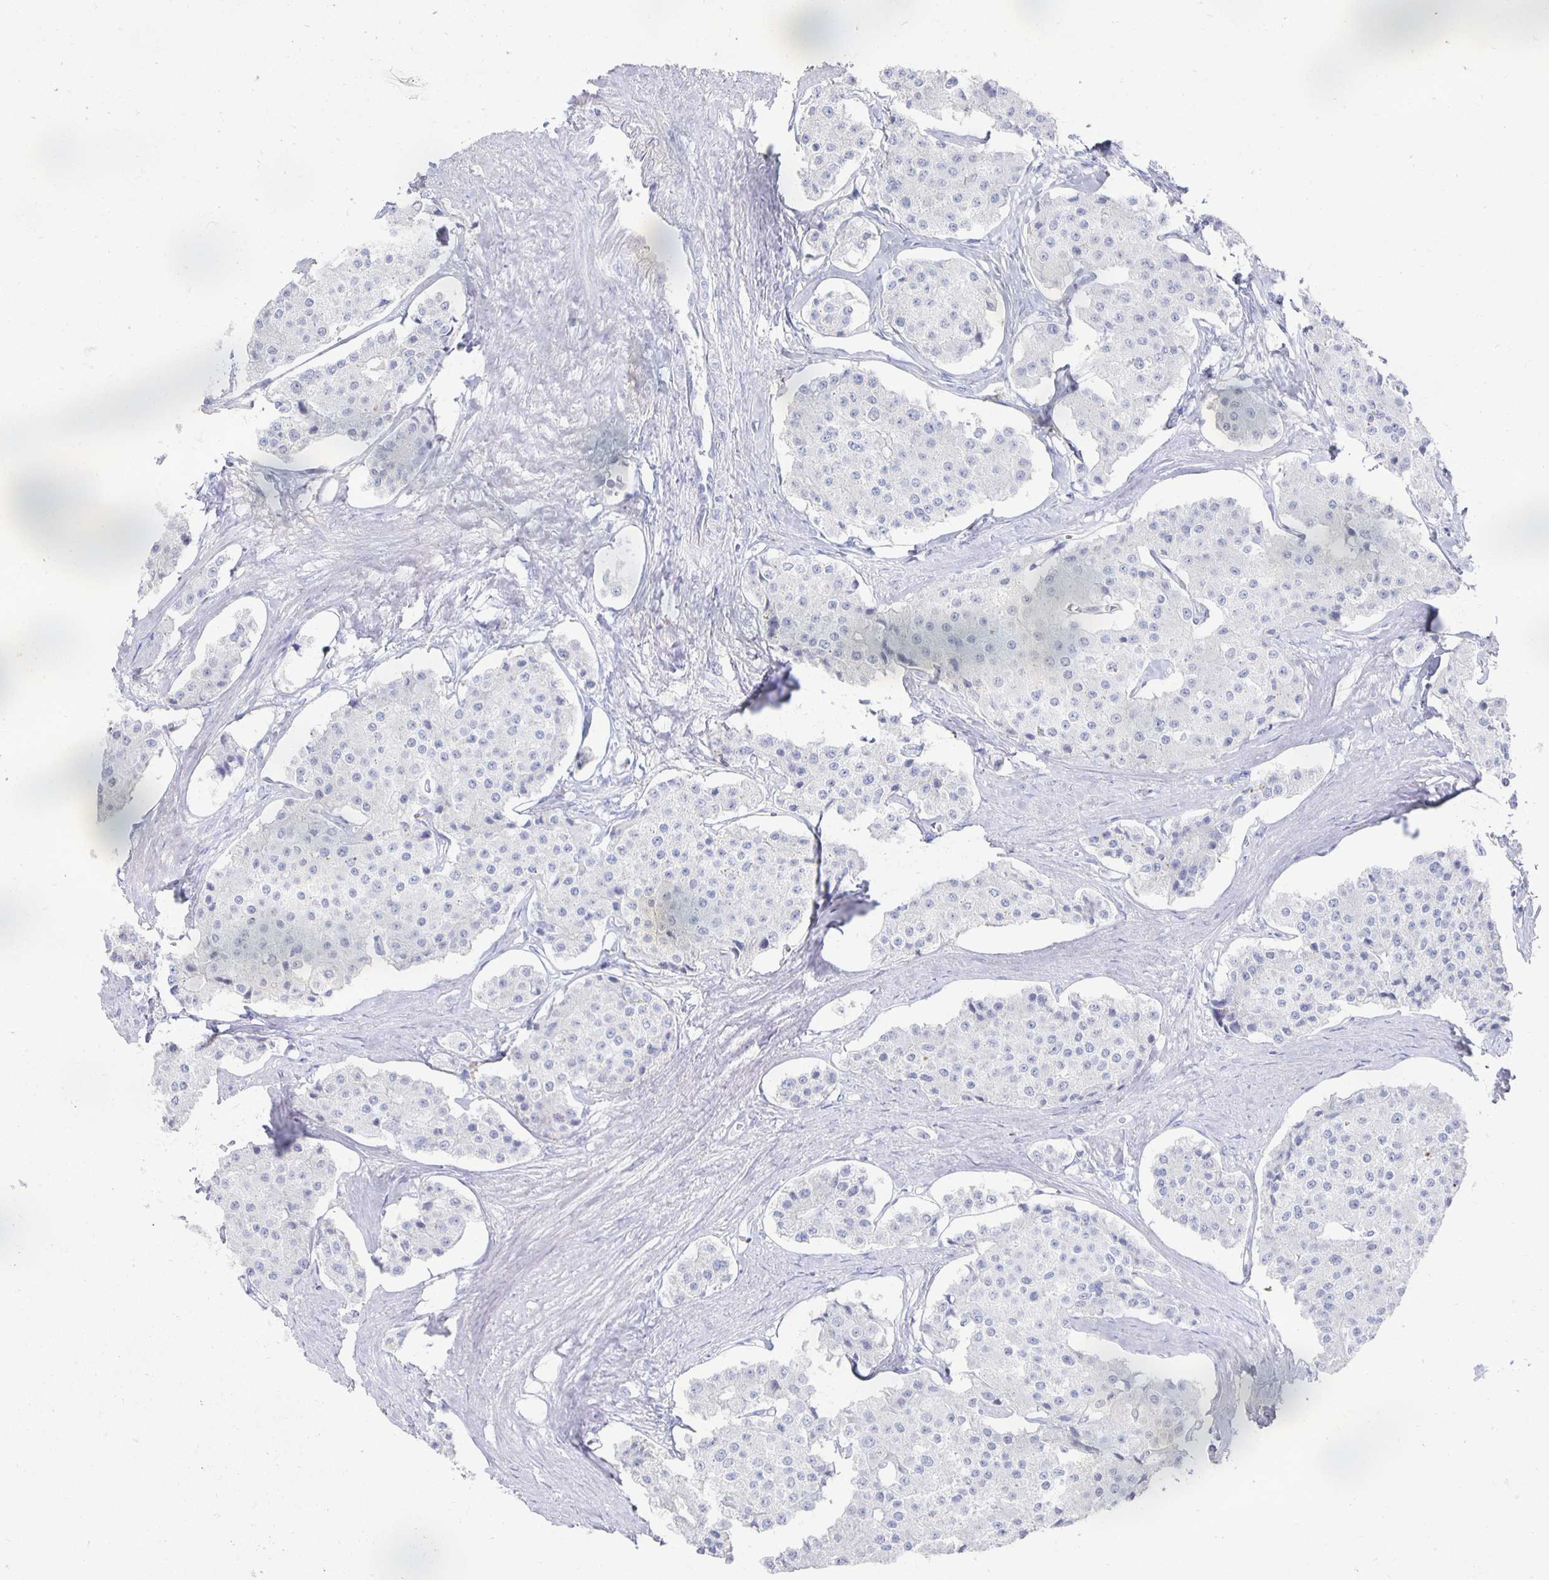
{"staining": {"intensity": "negative", "quantity": "none", "location": "none"}, "tissue": "carcinoid", "cell_type": "Tumor cells", "image_type": "cancer", "snomed": [{"axis": "morphology", "description": "Carcinoid, malignant, NOS"}, {"axis": "topography", "description": "Small intestine"}], "caption": "Protein analysis of carcinoid shows no significant expression in tumor cells. Brightfield microscopy of IHC stained with DAB (3,3'-diaminobenzidine) (brown) and hematoxylin (blue), captured at high magnification.", "gene": "PRDM7", "patient": {"sex": "female", "age": 65}}